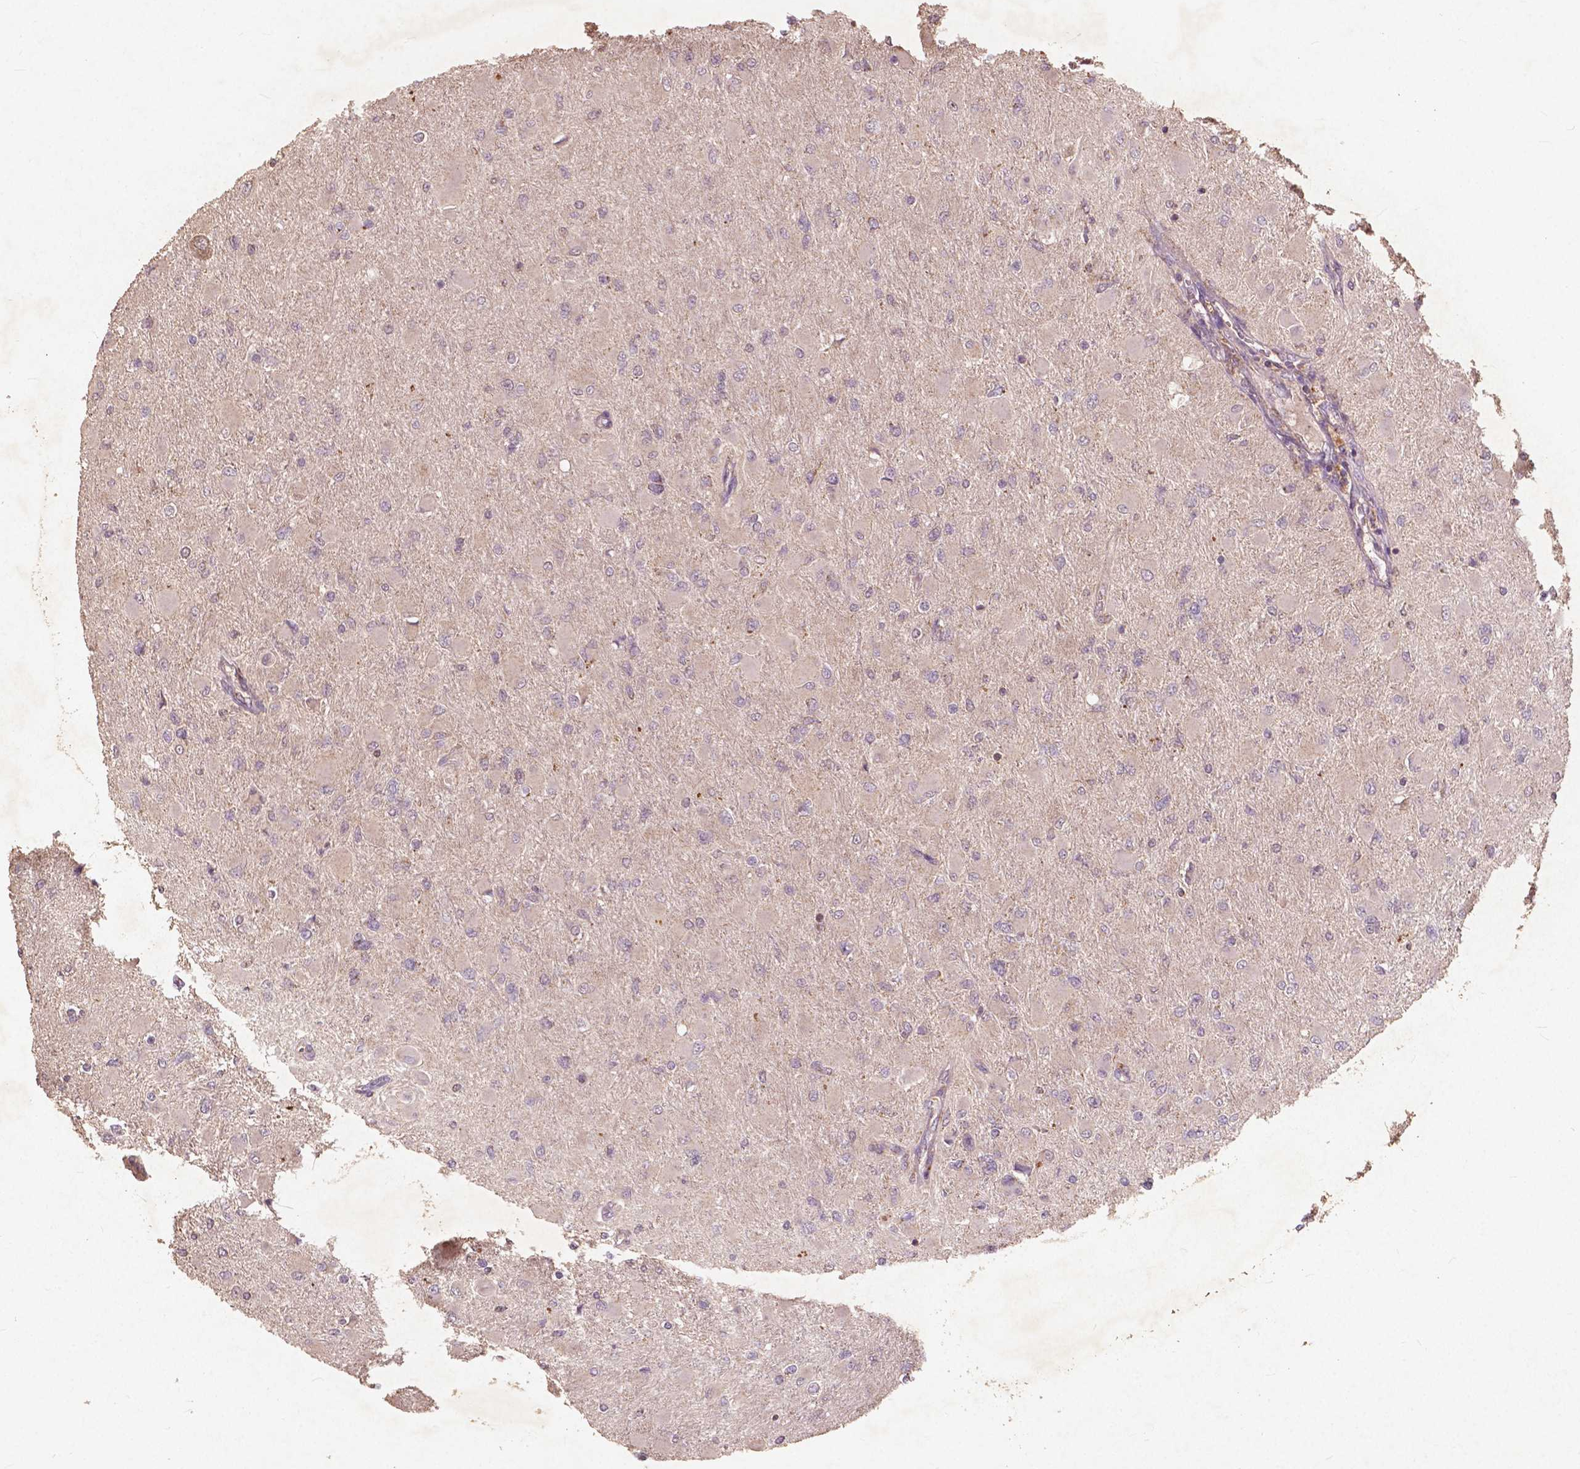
{"staining": {"intensity": "weak", "quantity": "25%-75%", "location": "cytoplasmic/membranous"}, "tissue": "glioma", "cell_type": "Tumor cells", "image_type": "cancer", "snomed": [{"axis": "morphology", "description": "Glioma, malignant, High grade"}, {"axis": "topography", "description": "Cerebral cortex"}], "caption": "Tumor cells show low levels of weak cytoplasmic/membranous staining in approximately 25%-75% of cells in human glioma. (Stains: DAB (3,3'-diaminobenzidine) in brown, nuclei in blue, Microscopy: brightfield microscopy at high magnification).", "gene": "ST6GALNAC5", "patient": {"sex": "female", "age": 36}}